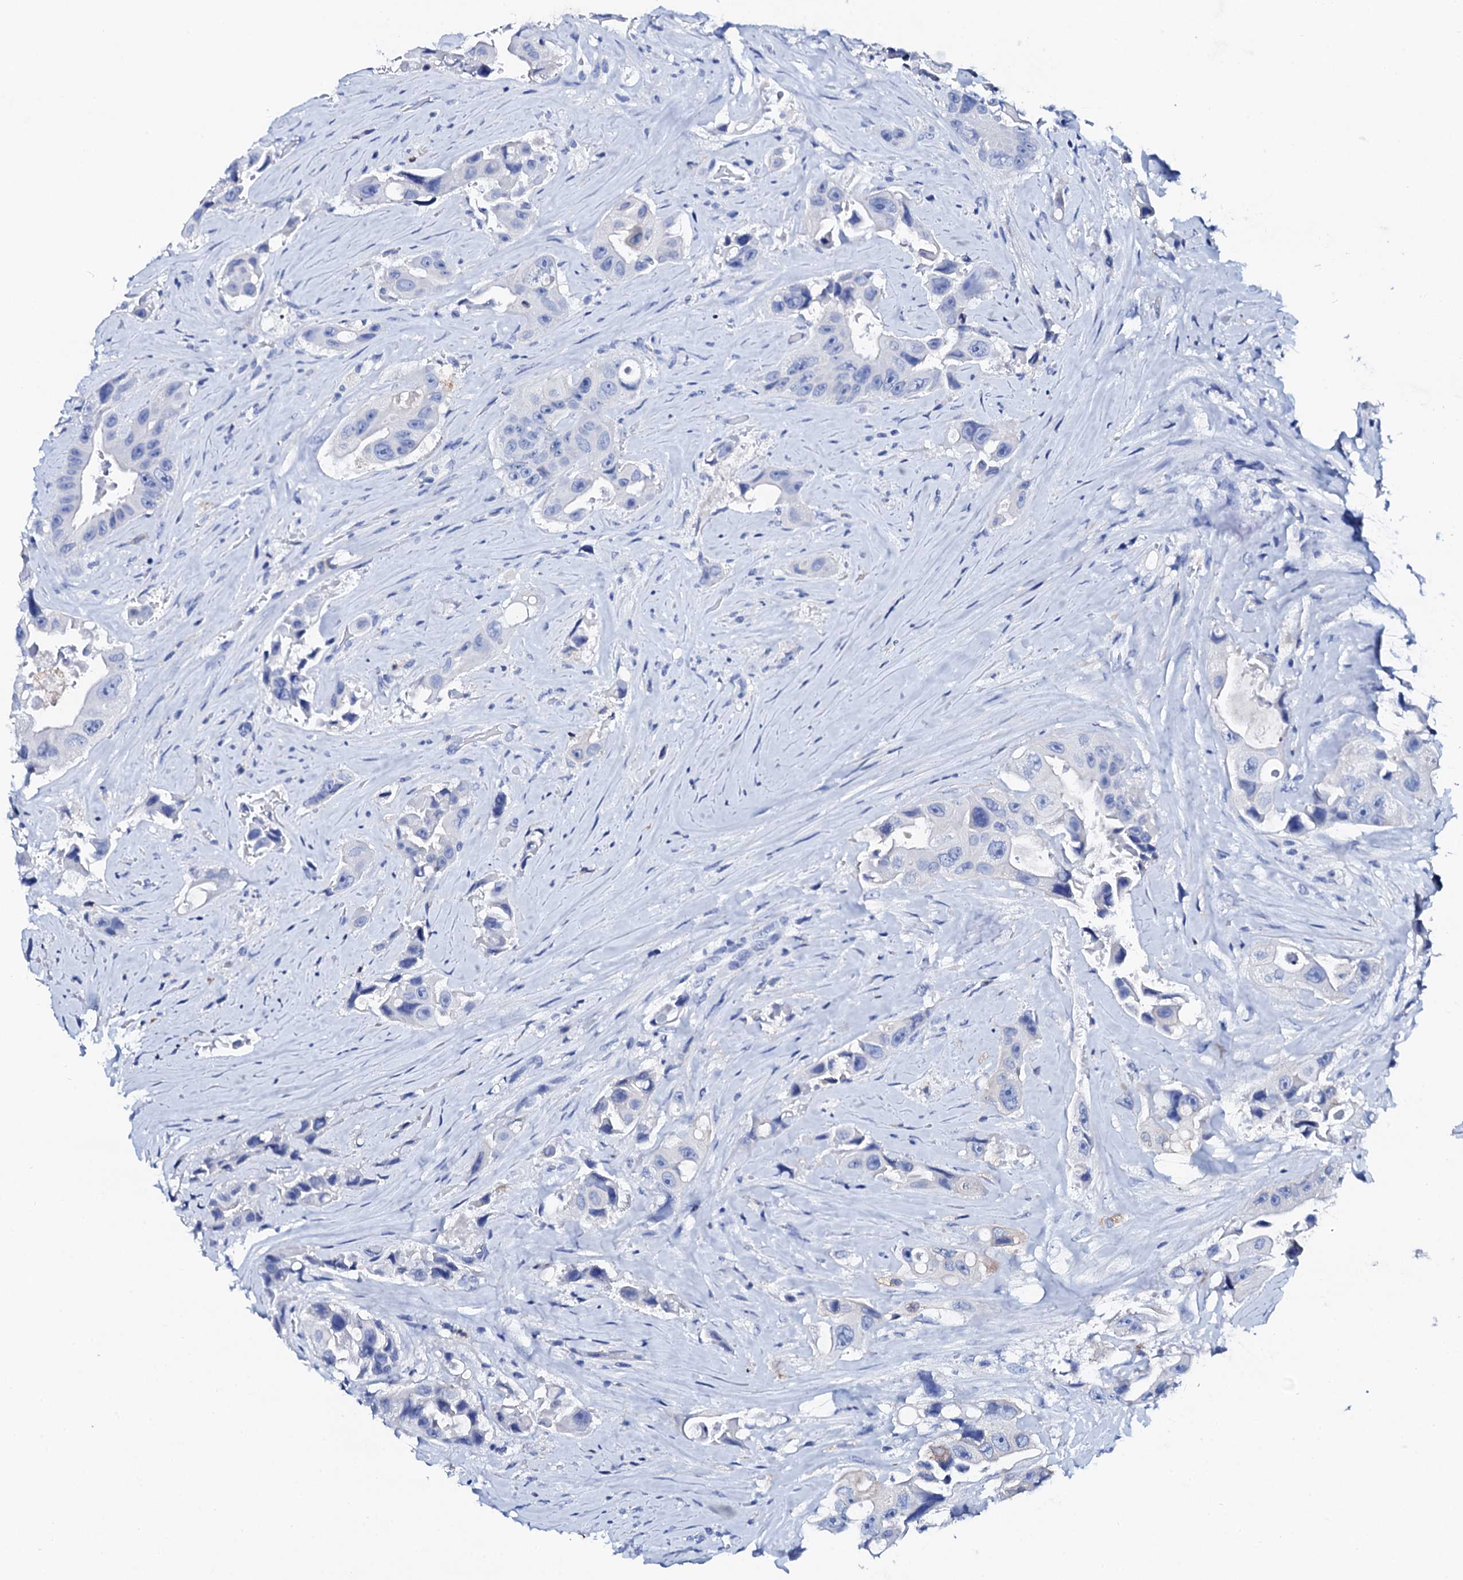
{"staining": {"intensity": "moderate", "quantity": "<25%", "location": "cytoplasmic/membranous"}, "tissue": "colorectal cancer", "cell_type": "Tumor cells", "image_type": "cancer", "snomed": [{"axis": "morphology", "description": "Adenocarcinoma, NOS"}, {"axis": "topography", "description": "Colon"}], "caption": "Colorectal cancer (adenocarcinoma) was stained to show a protein in brown. There is low levels of moderate cytoplasmic/membranous expression in about <25% of tumor cells. (DAB (3,3'-diaminobenzidine) = brown stain, brightfield microscopy at high magnification).", "gene": "GLB1L3", "patient": {"sex": "female", "age": 46}}